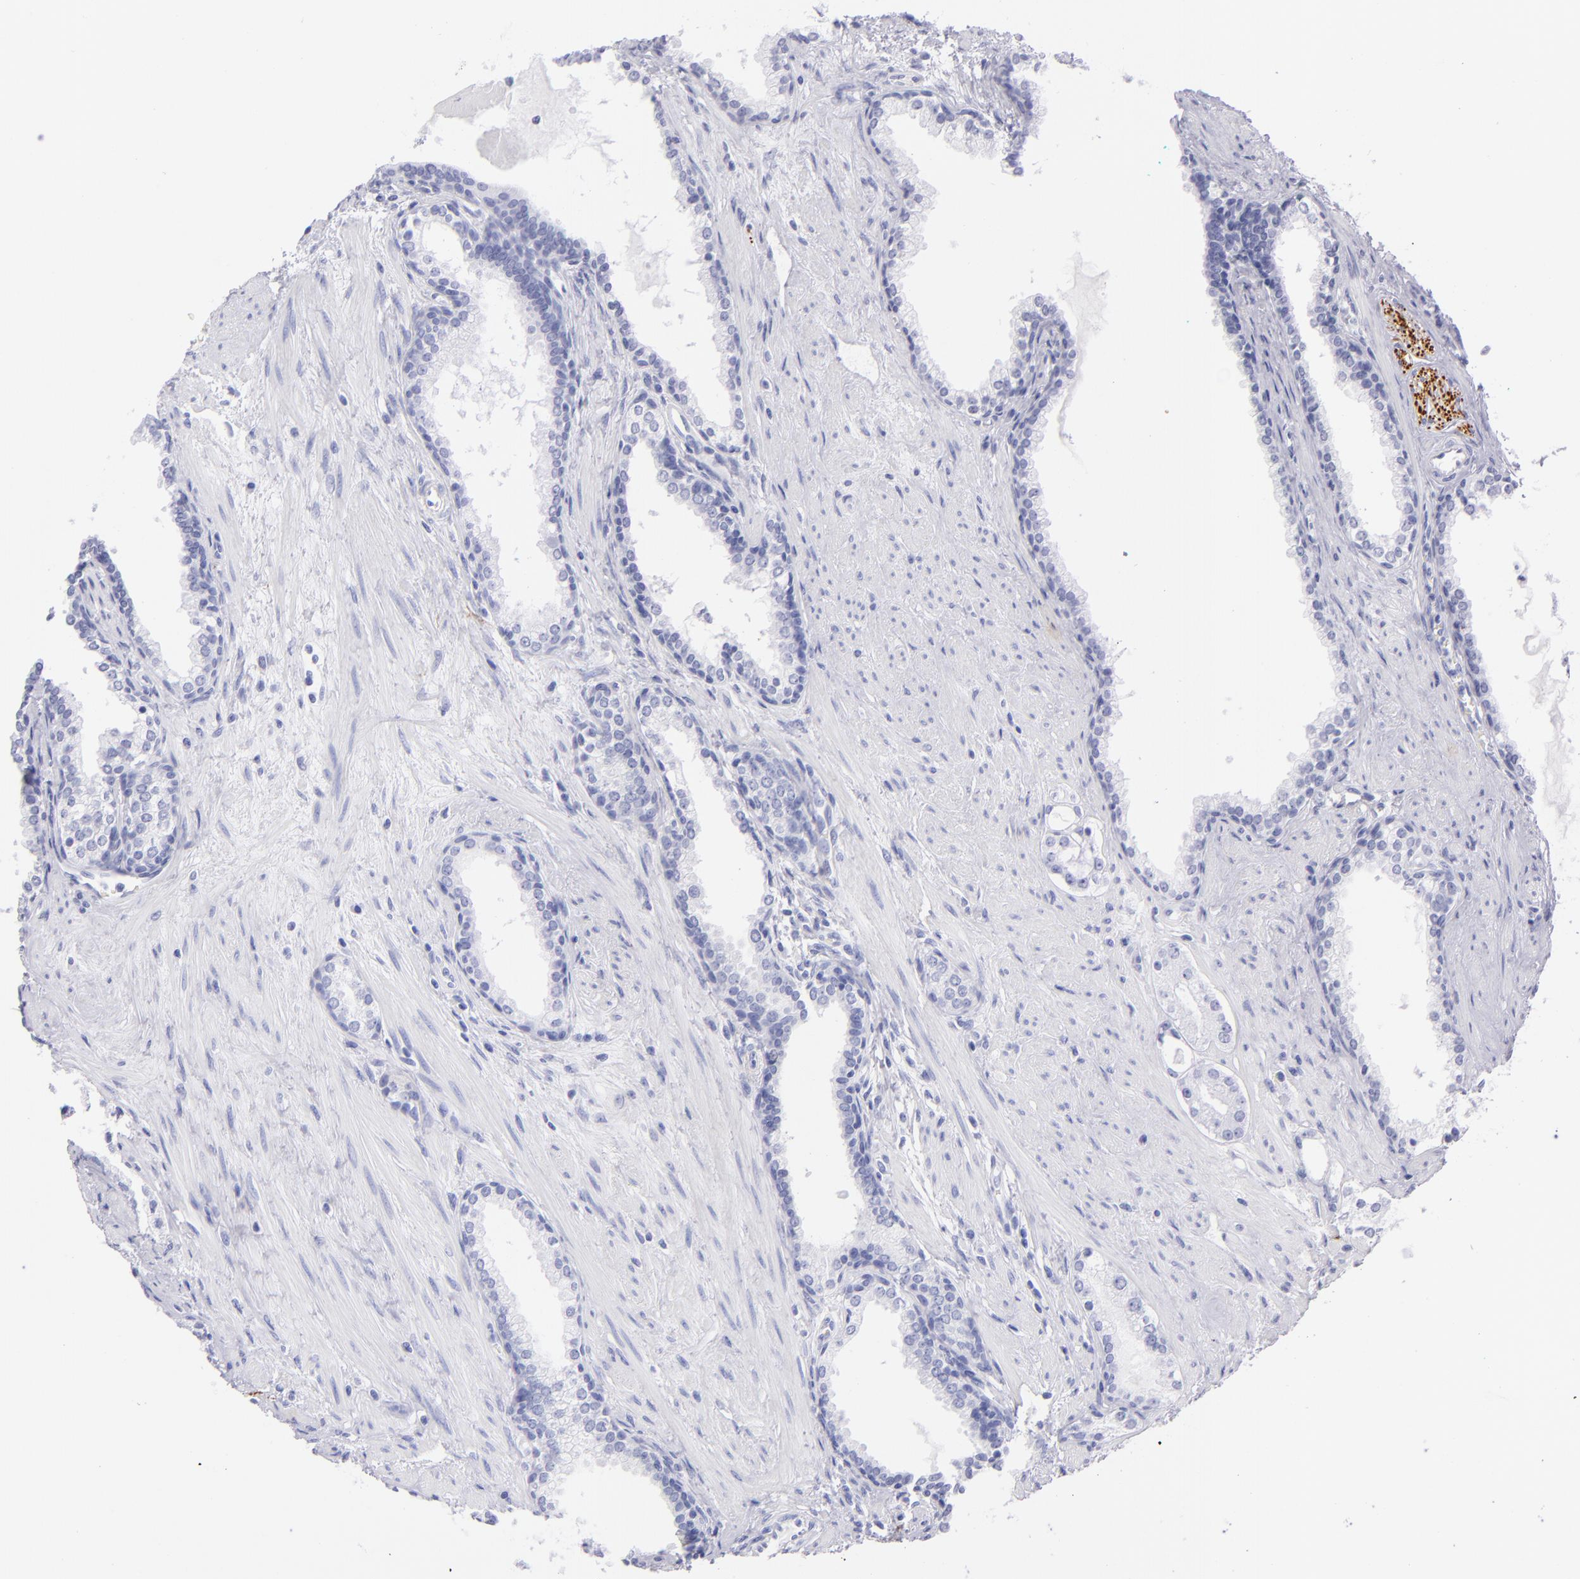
{"staining": {"intensity": "negative", "quantity": "none", "location": "none"}, "tissue": "prostate cancer", "cell_type": "Tumor cells", "image_type": "cancer", "snomed": [{"axis": "morphology", "description": "Adenocarcinoma, Medium grade"}, {"axis": "topography", "description": "Prostate"}], "caption": "Human prostate adenocarcinoma (medium-grade) stained for a protein using IHC shows no staining in tumor cells.", "gene": "PRPH", "patient": {"sex": "male", "age": 73}}